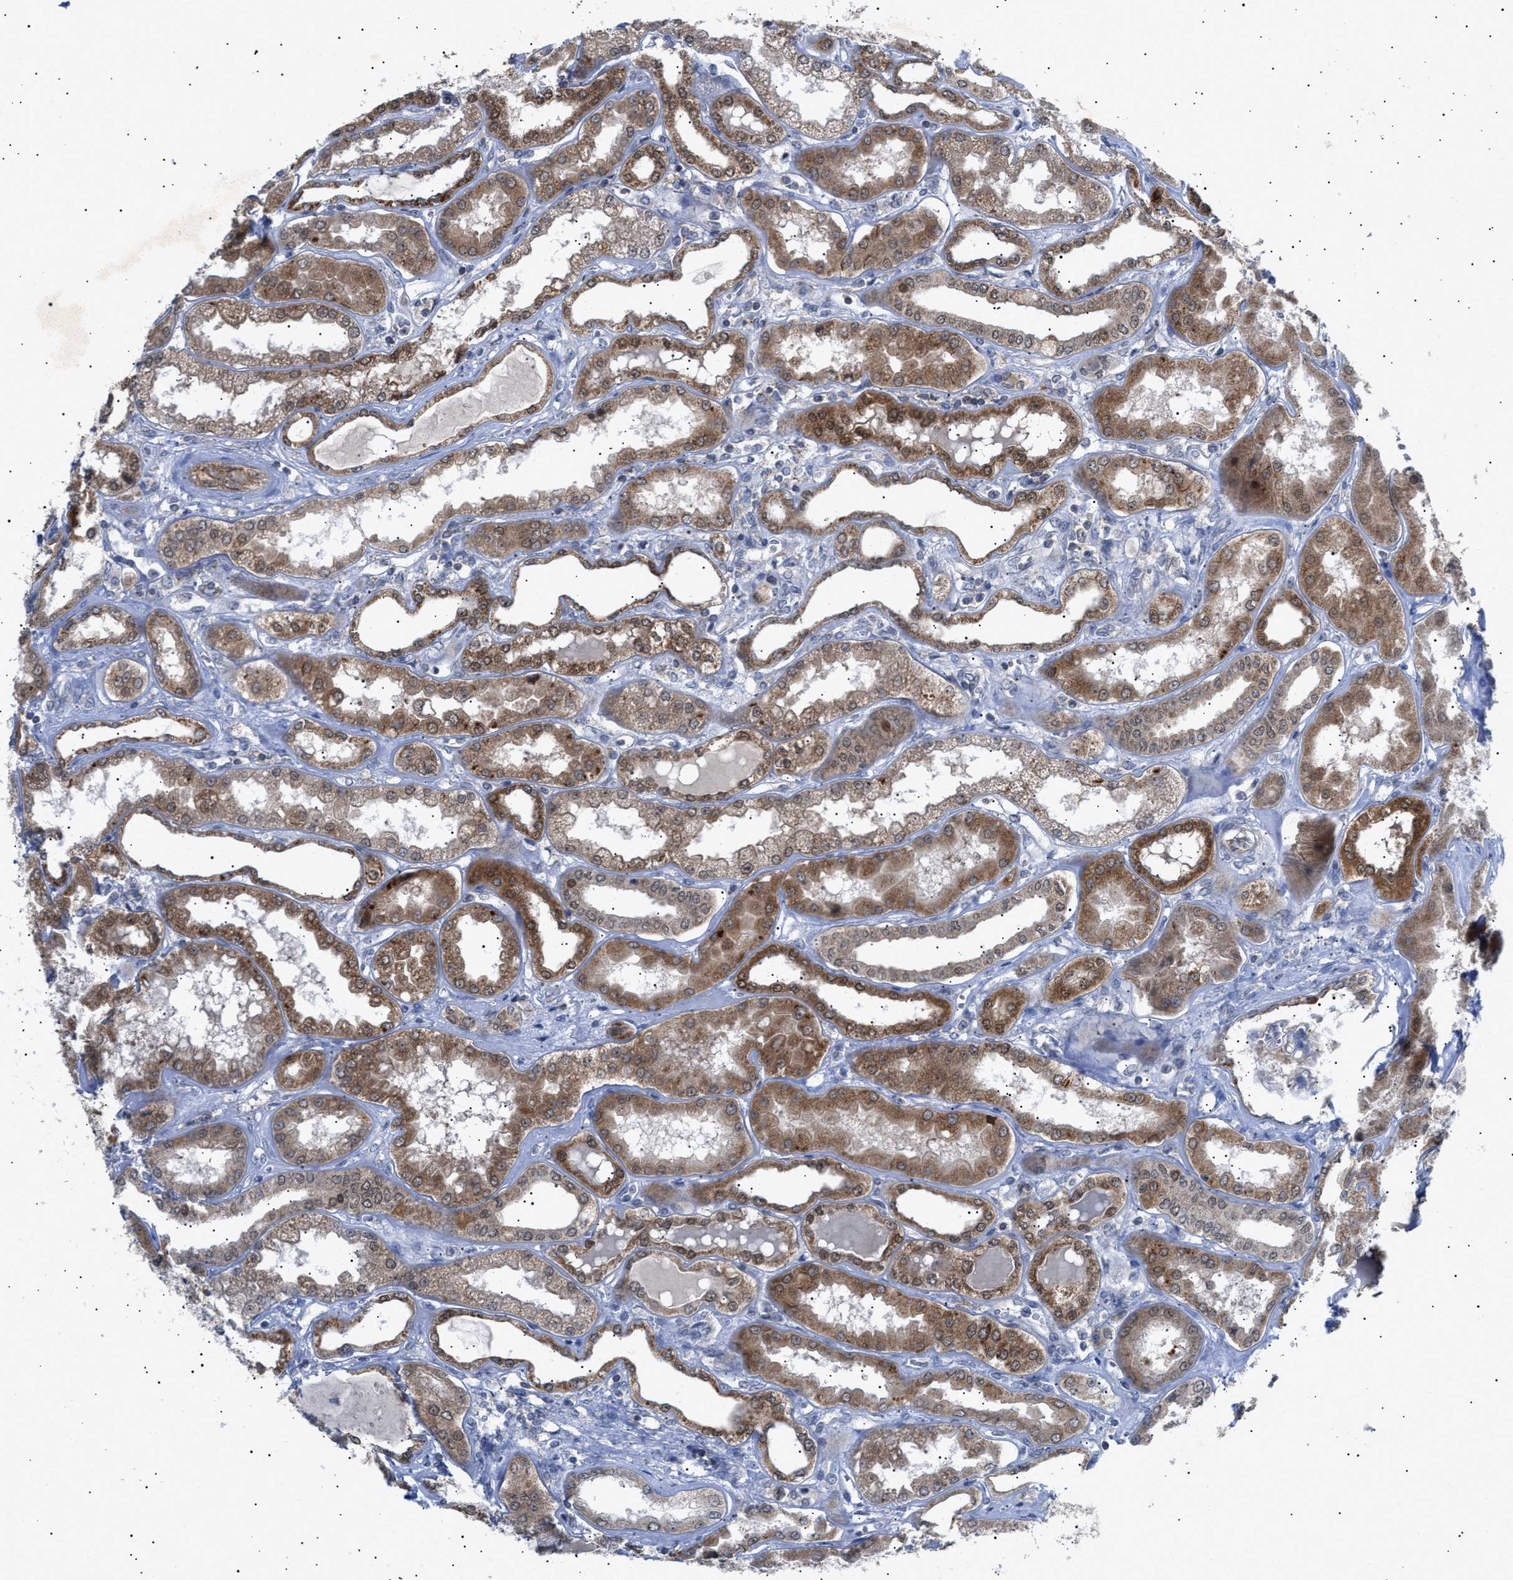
{"staining": {"intensity": "weak", "quantity": "<25%", "location": "cytoplasmic/membranous"}, "tissue": "kidney", "cell_type": "Cells in glomeruli", "image_type": "normal", "snomed": [{"axis": "morphology", "description": "Normal tissue, NOS"}, {"axis": "topography", "description": "Kidney"}], "caption": "A high-resolution micrograph shows immunohistochemistry staining of normal kidney, which reveals no significant positivity in cells in glomeruli.", "gene": "SIRT5", "patient": {"sex": "female", "age": 56}}